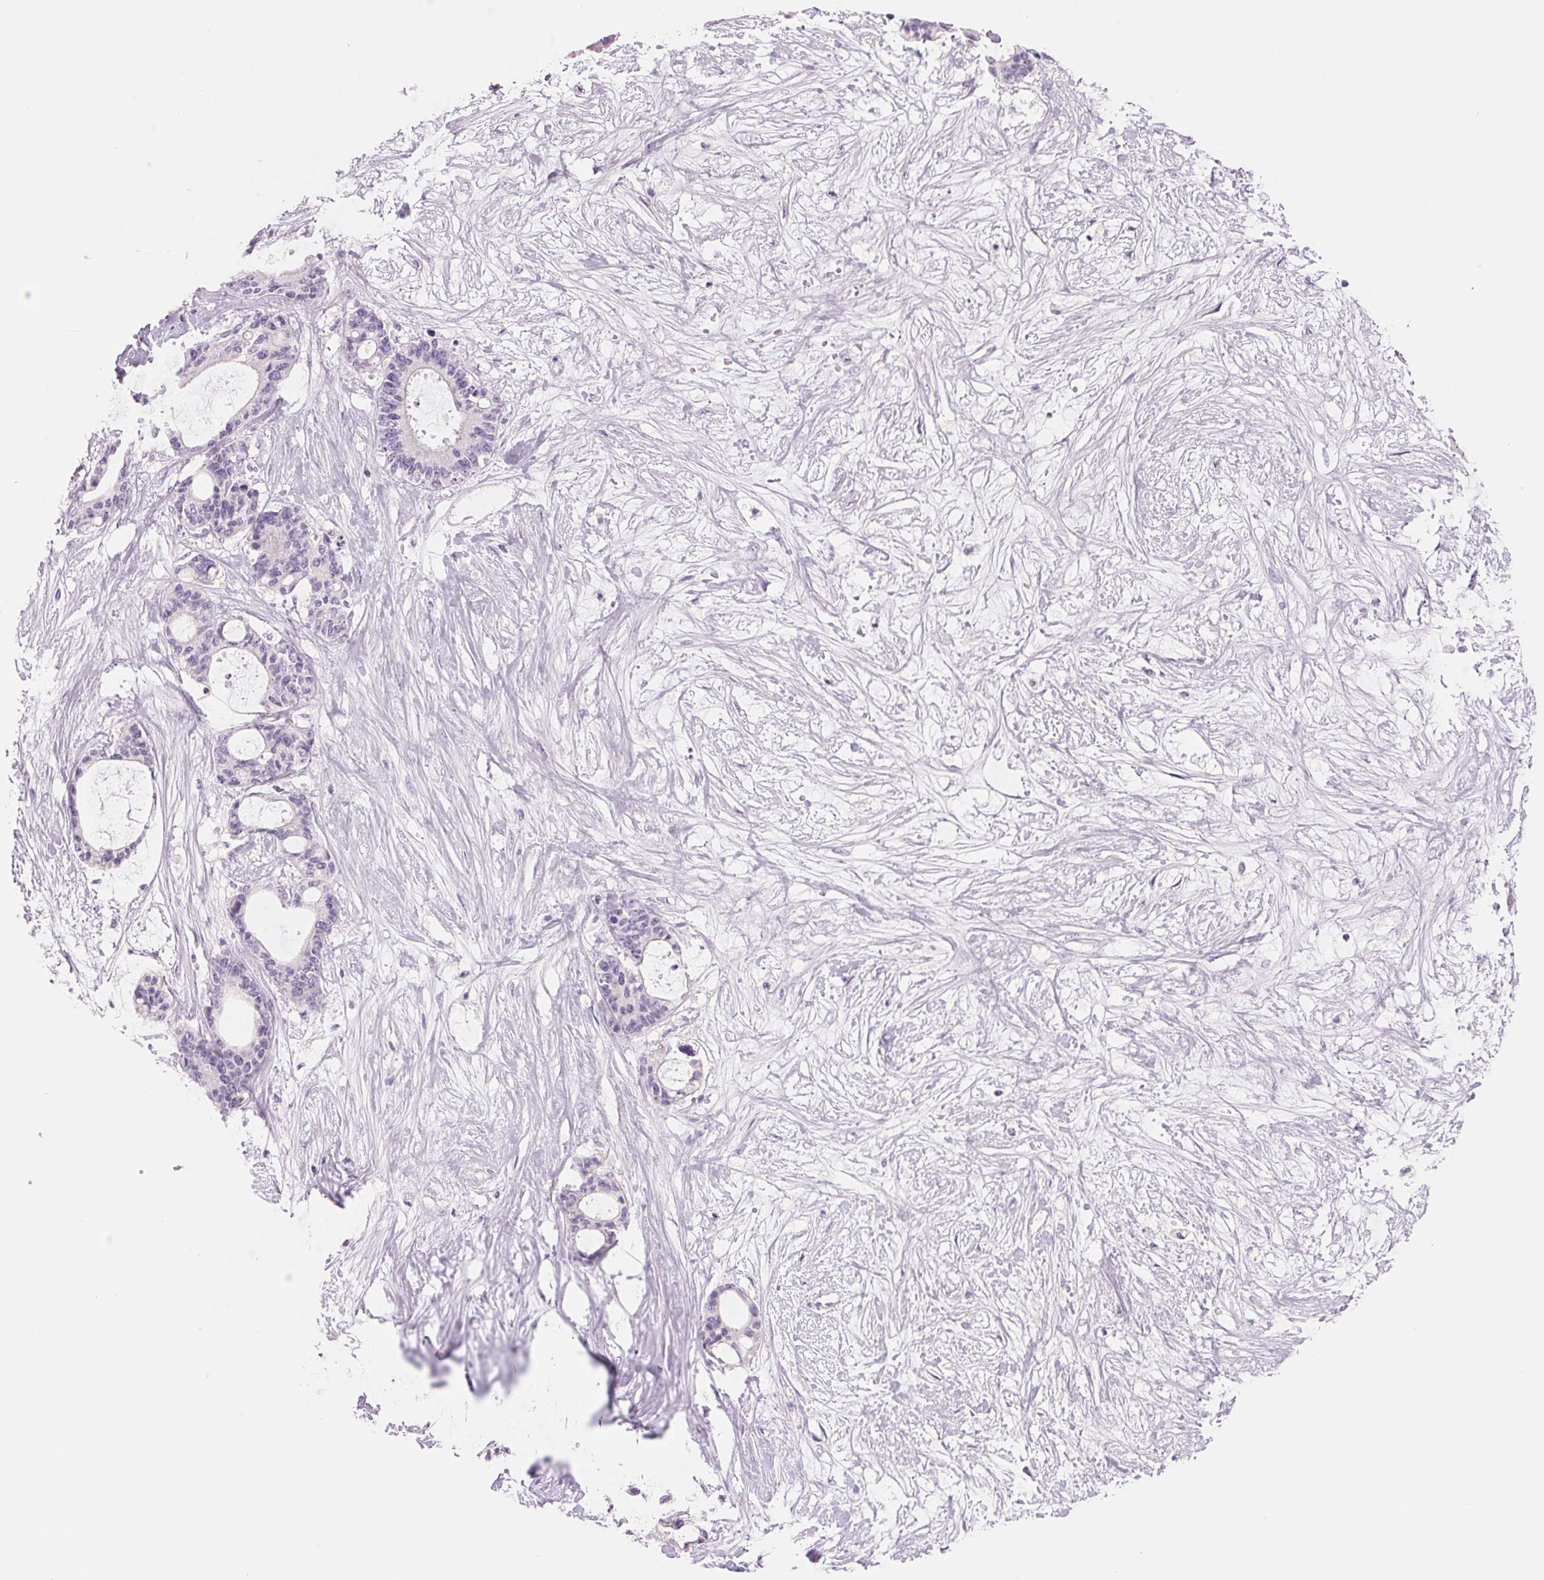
{"staining": {"intensity": "negative", "quantity": "none", "location": "none"}, "tissue": "liver cancer", "cell_type": "Tumor cells", "image_type": "cancer", "snomed": [{"axis": "morphology", "description": "Normal tissue, NOS"}, {"axis": "morphology", "description": "Cholangiocarcinoma"}, {"axis": "topography", "description": "Liver"}, {"axis": "topography", "description": "Peripheral nerve tissue"}], "caption": "DAB (3,3'-diaminobenzidine) immunohistochemical staining of liver cancer reveals no significant staining in tumor cells. Brightfield microscopy of IHC stained with DAB (brown) and hematoxylin (blue), captured at high magnification.", "gene": "CCDC168", "patient": {"sex": "female", "age": 73}}